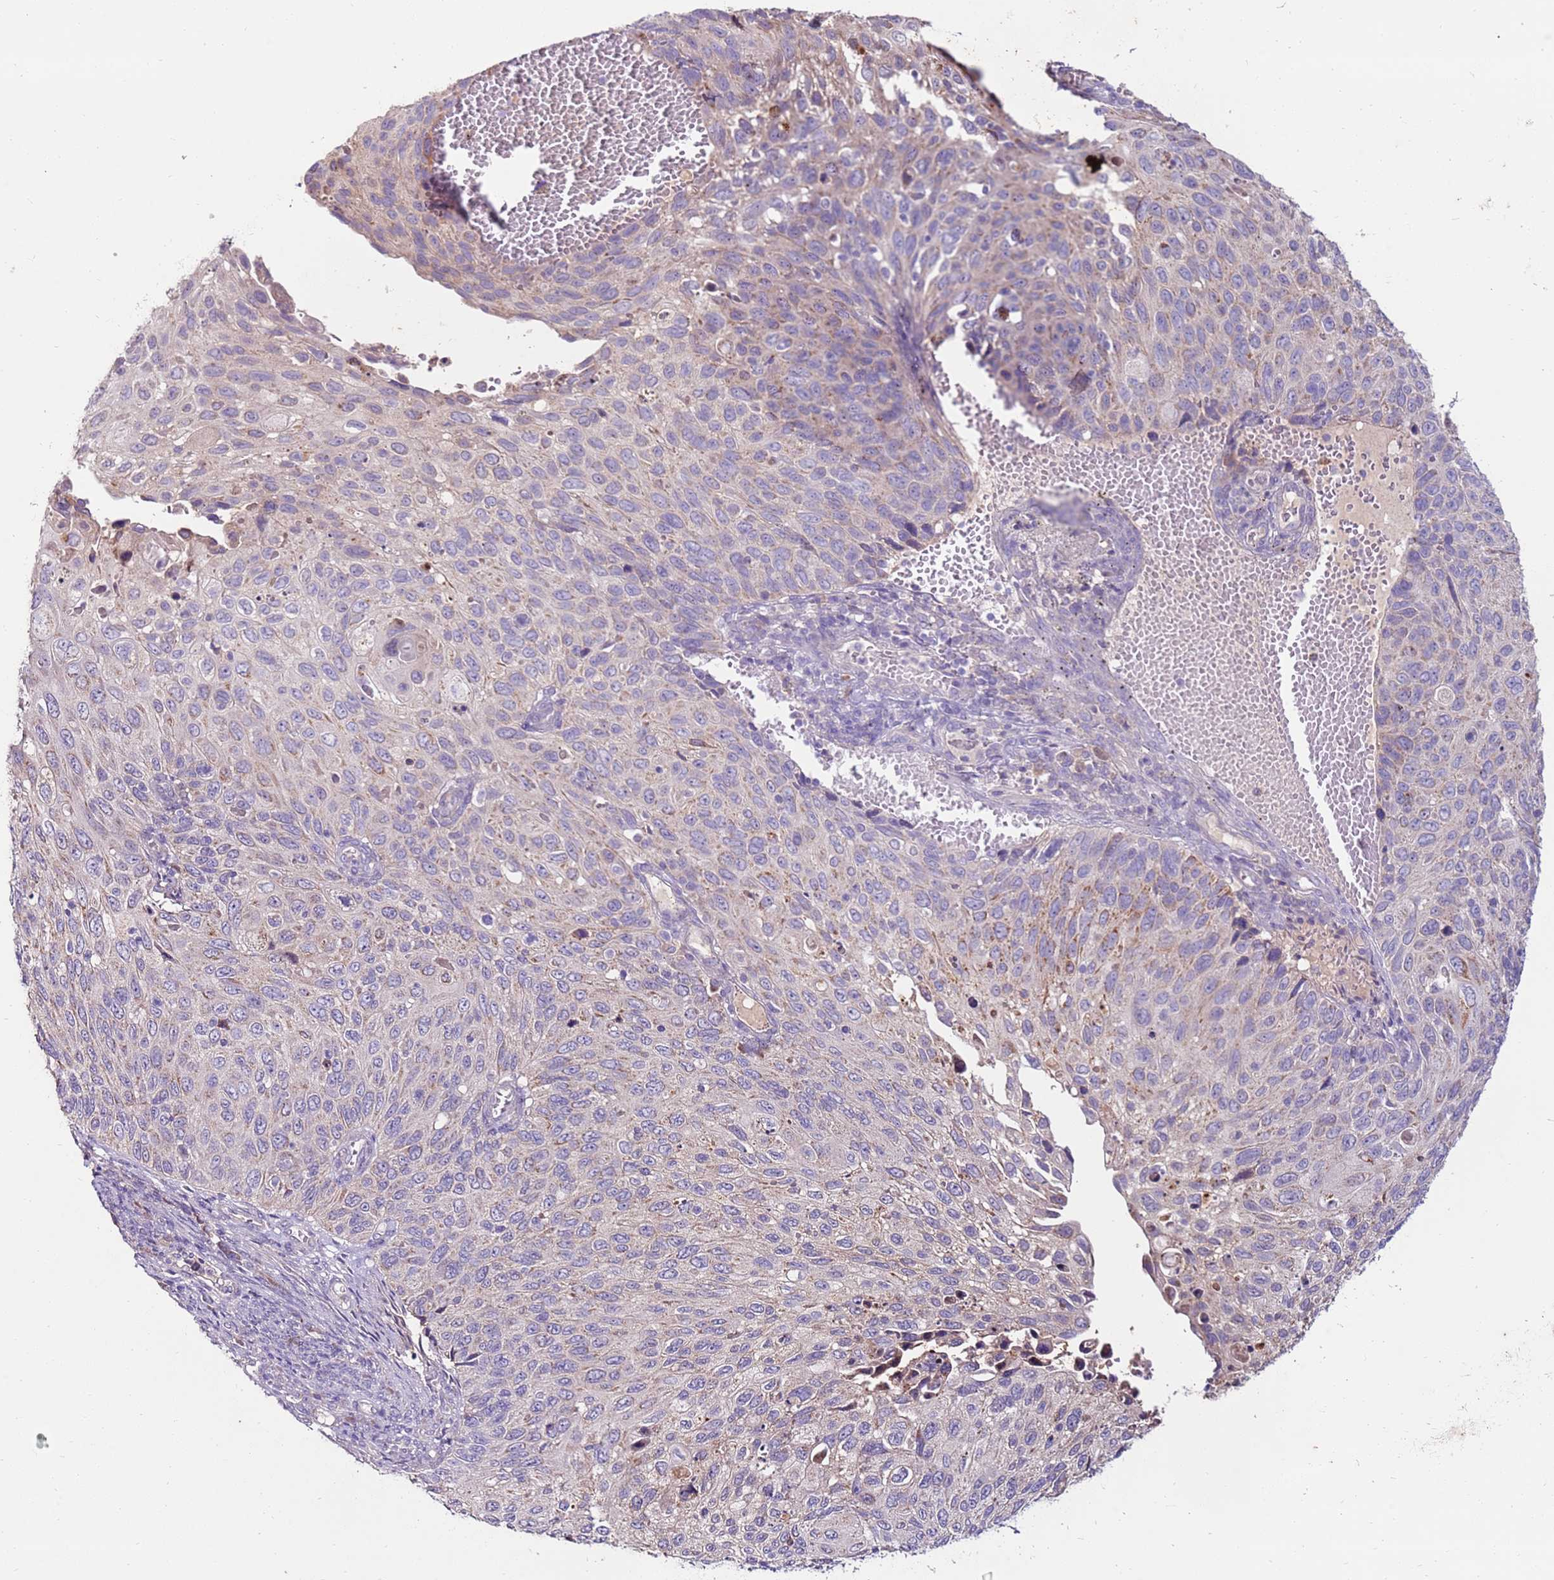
{"staining": {"intensity": "negative", "quantity": "none", "location": "none"}, "tissue": "cervical cancer", "cell_type": "Tumor cells", "image_type": "cancer", "snomed": [{"axis": "morphology", "description": "Squamous cell carcinoma, NOS"}, {"axis": "topography", "description": "Cervix"}], "caption": "A histopathology image of human cervical cancer is negative for staining in tumor cells.", "gene": "SLC44A4", "patient": {"sex": "female", "age": 70}}